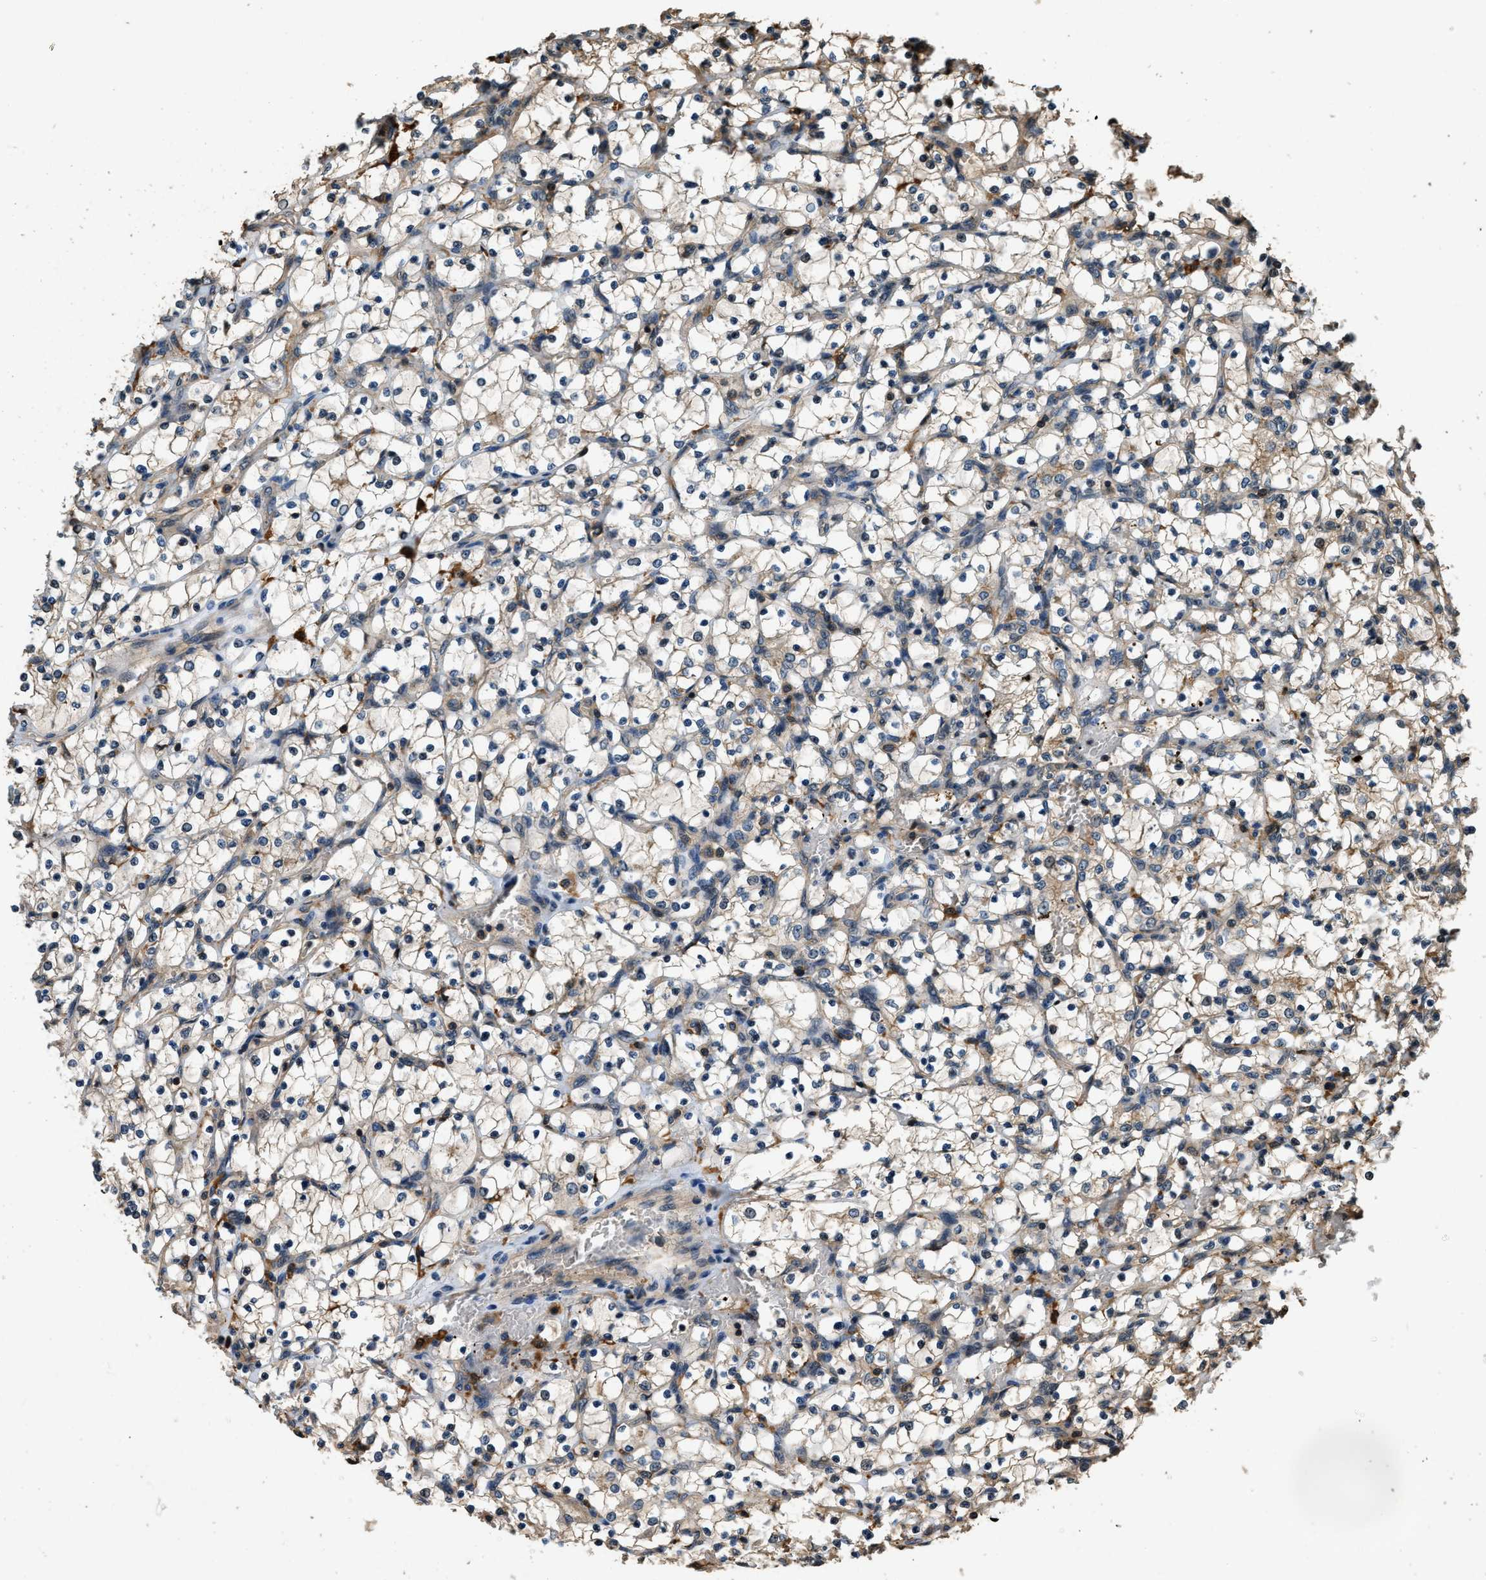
{"staining": {"intensity": "negative", "quantity": "none", "location": "none"}, "tissue": "renal cancer", "cell_type": "Tumor cells", "image_type": "cancer", "snomed": [{"axis": "morphology", "description": "Adenocarcinoma, NOS"}, {"axis": "topography", "description": "Kidney"}], "caption": "The histopathology image demonstrates no significant expression in tumor cells of adenocarcinoma (renal). The staining was performed using DAB (3,3'-diaminobenzidine) to visualize the protein expression in brown, while the nuclei were stained in blue with hematoxylin (Magnification: 20x).", "gene": "RAP2A", "patient": {"sex": "female", "age": 69}}